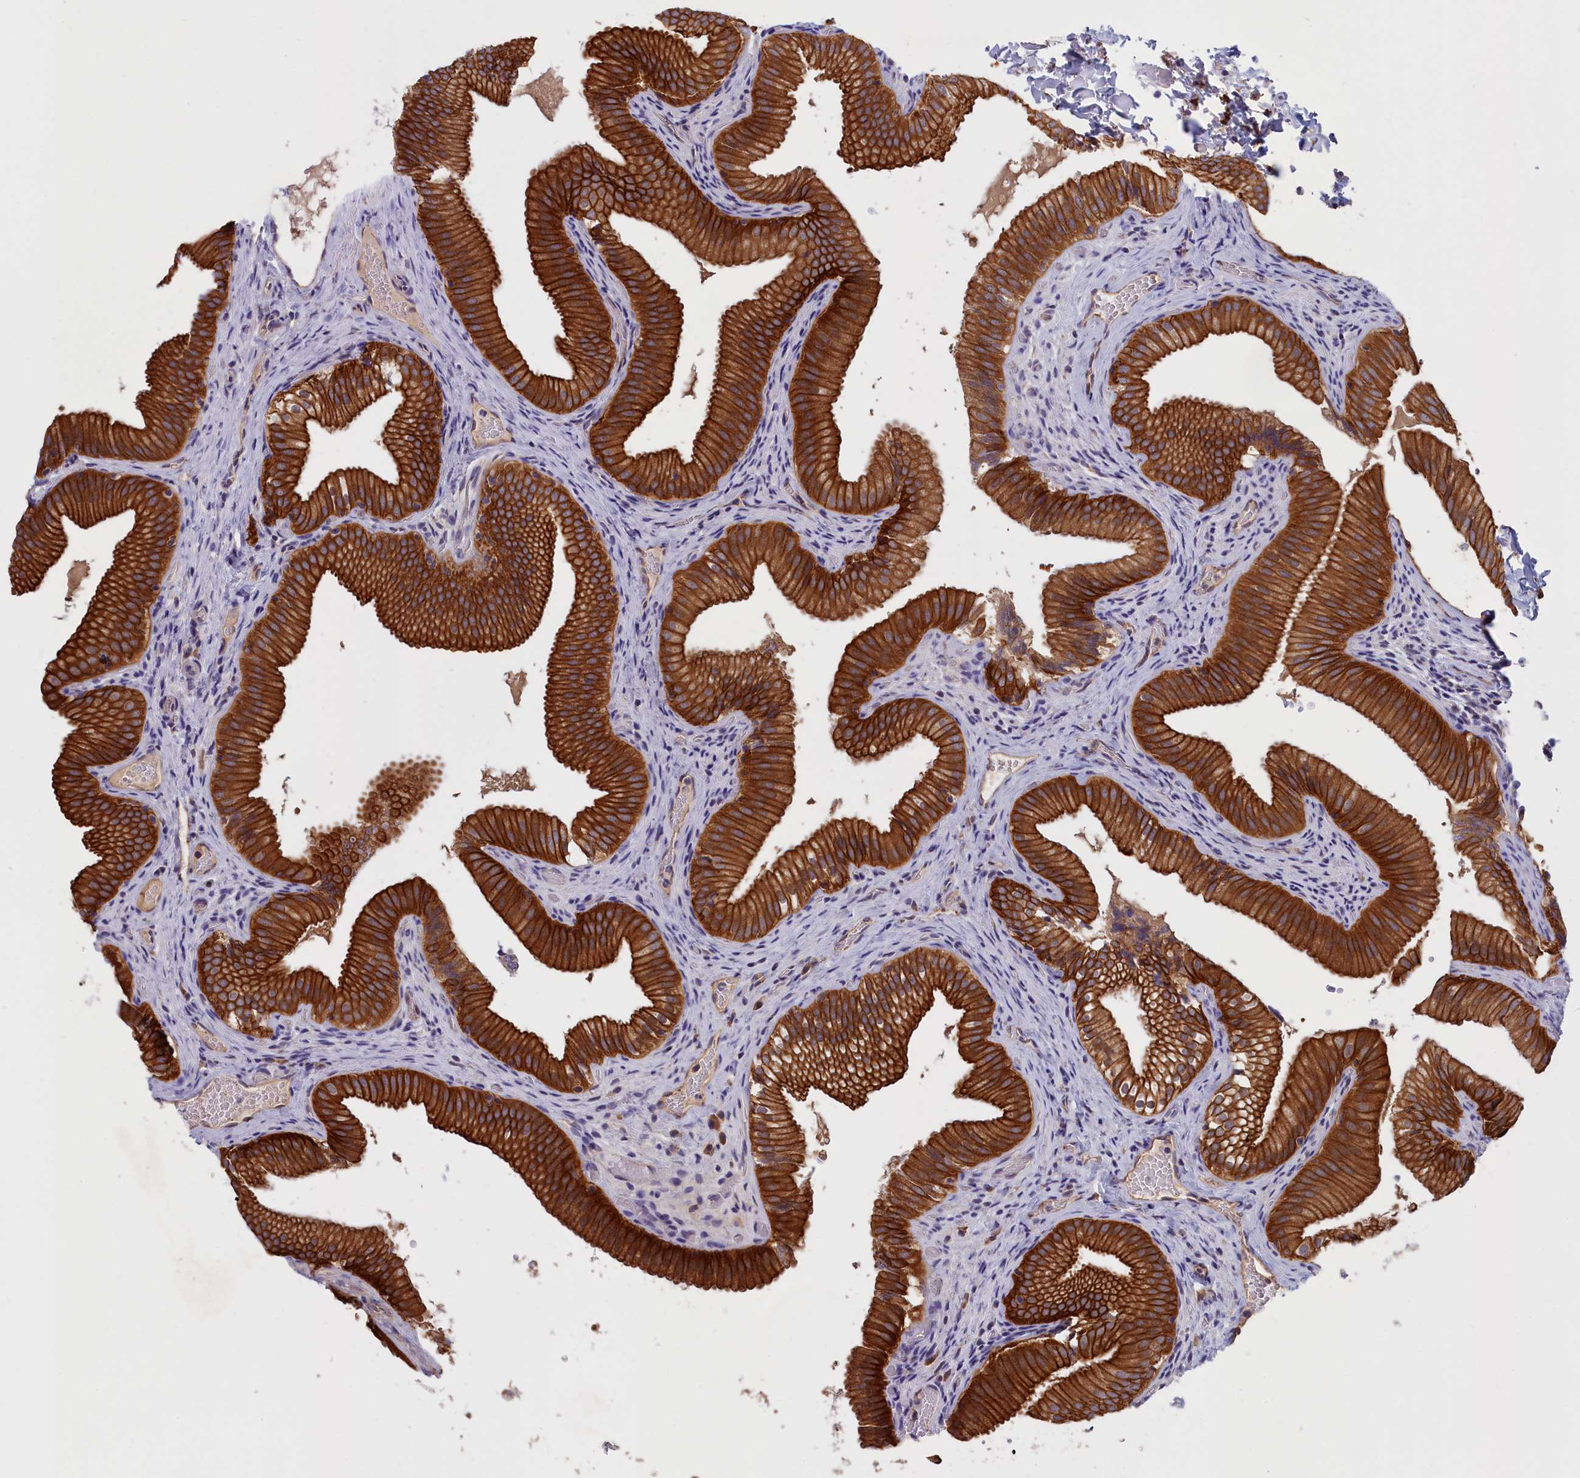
{"staining": {"intensity": "strong", "quantity": ">75%", "location": "cytoplasmic/membranous"}, "tissue": "gallbladder", "cell_type": "Glandular cells", "image_type": "normal", "snomed": [{"axis": "morphology", "description": "Normal tissue, NOS"}, {"axis": "topography", "description": "Gallbladder"}], "caption": "Immunohistochemical staining of unremarkable human gallbladder reveals high levels of strong cytoplasmic/membranous positivity in approximately >75% of glandular cells.", "gene": "COL19A1", "patient": {"sex": "female", "age": 30}}